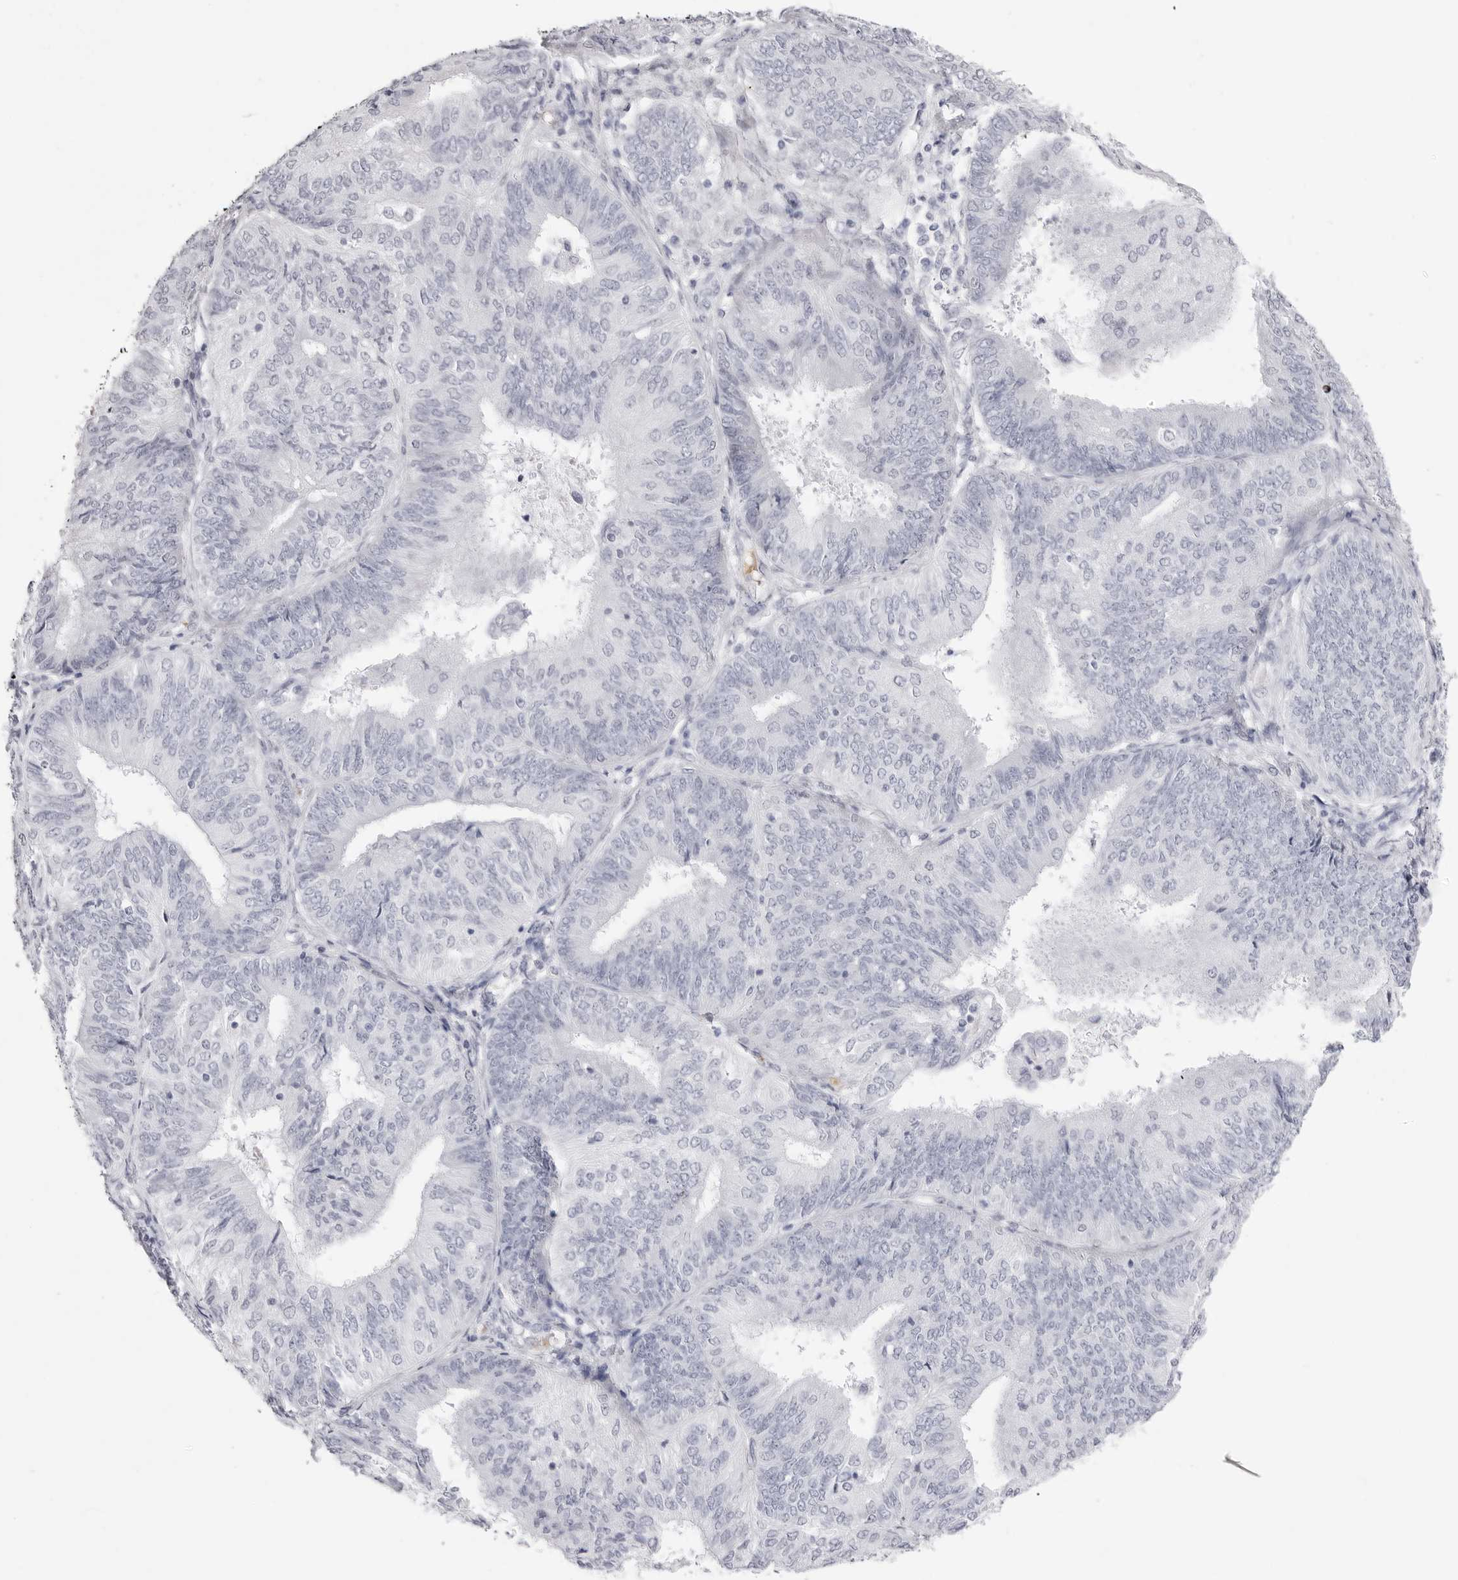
{"staining": {"intensity": "negative", "quantity": "none", "location": "none"}, "tissue": "endometrial cancer", "cell_type": "Tumor cells", "image_type": "cancer", "snomed": [{"axis": "morphology", "description": "Adenocarcinoma, NOS"}, {"axis": "topography", "description": "Endometrium"}], "caption": "Image shows no protein staining in tumor cells of endometrial adenocarcinoma tissue. (IHC, brightfield microscopy, high magnification).", "gene": "TSSK1B", "patient": {"sex": "female", "age": 58}}